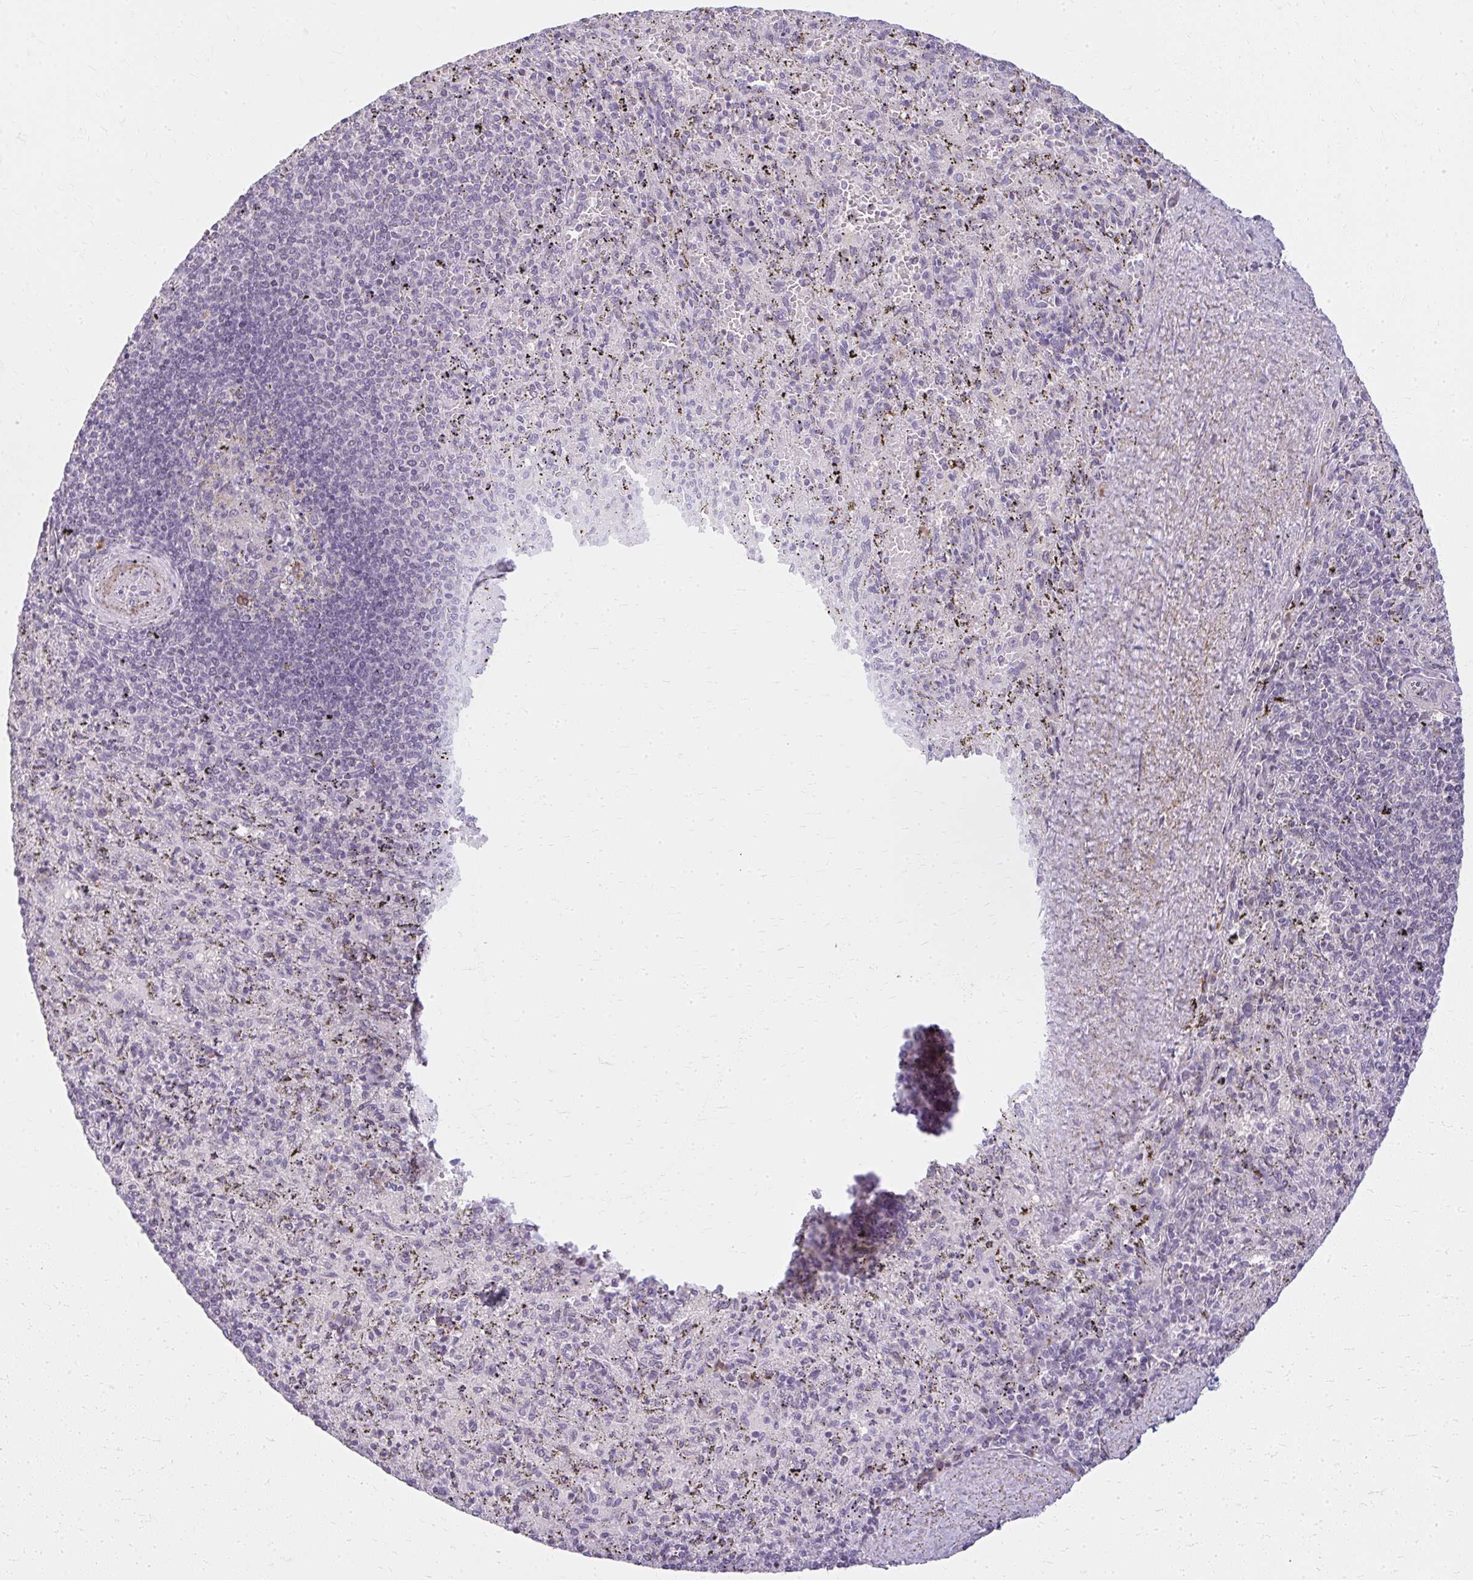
{"staining": {"intensity": "negative", "quantity": "none", "location": "none"}, "tissue": "spleen", "cell_type": "Cells in red pulp", "image_type": "normal", "snomed": [{"axis": "morphology", "description": "Normal tissue, NOS"}, {"axis": "topography", "description": "Spleen"}], "caption": "Protein analysis of unremarkable spleen reveals no significant expression in cells in red pulp. The staining was performed using DAB to visualize the protein expression in brown, while the nuclei were stained in blue with hematoxylin (Magnification: 20x).", "gene": "ZFYVE26", "patient": {"sex": "male", "age": 57}}